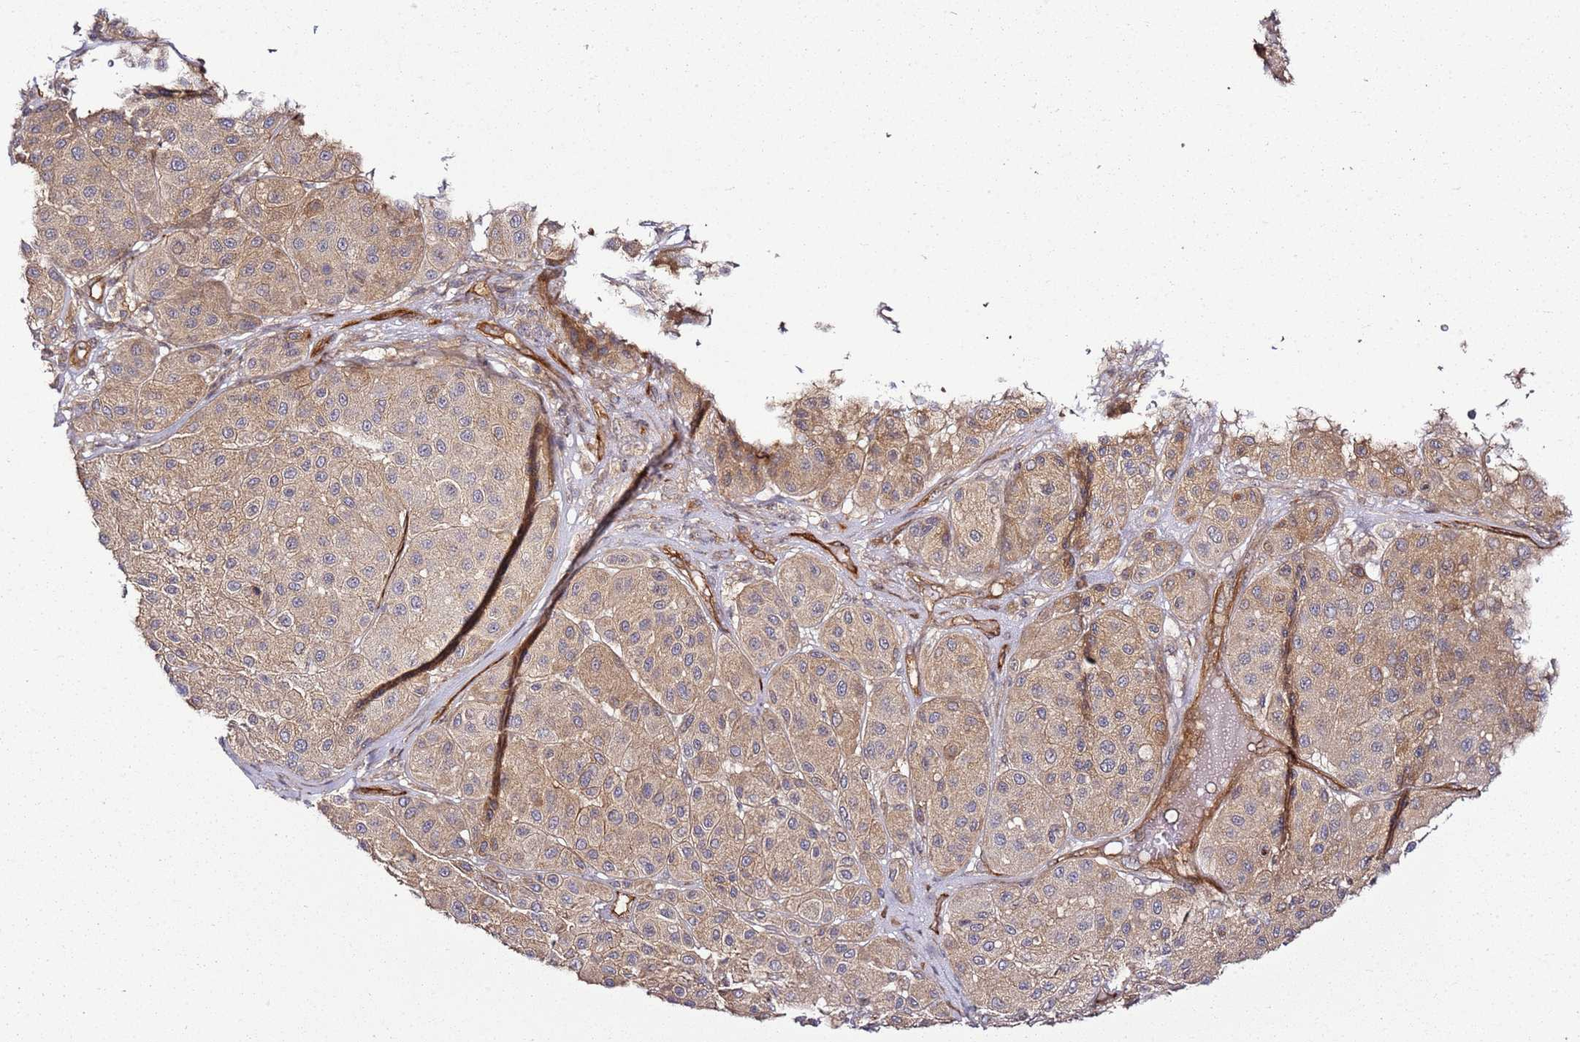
{"staining": {"intensity": "weak", "quantity": ">75%", "location": "cytoplasmic/membranous"}, "tissue": "melanoma", "cell_type": "Tumor cells", "image_type": "cancer", "snomed": [{"axis": "morphology", "description": "Malignant melanoma, Metastatic site"}, {"axis": "topography", "description": "Smooth muscle"}], "caption": "Immunohistochemical staining of human malignant melanoma (metastatic site) demonstrates low levels of weak cytoplasmic/membranous protein expression in about >75% of tumor cells.", "gene": "CCNYL1", "patient": {"sex": "male", "age": 41}}